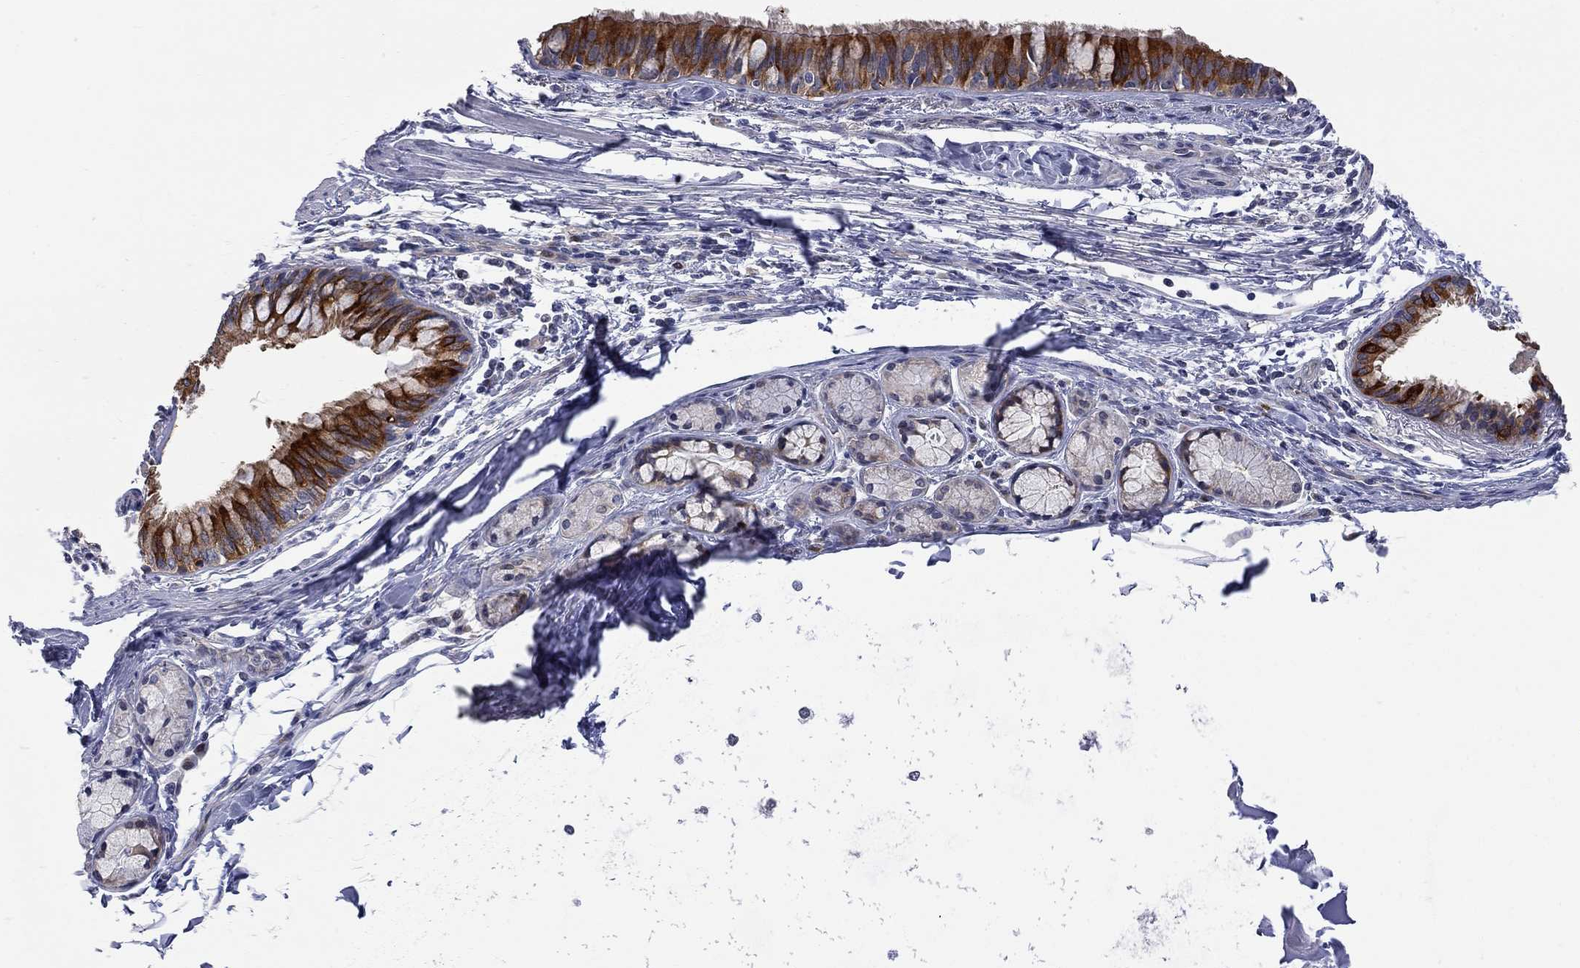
{"staining": {"intensity": "strong", "quantity": ">75%", "location": "cytoplasmic/membranous"}, "tissue": "bronchus", "cell_type": "Respiratory epithelial cells", "image_type": "normal", "snomed": [{"axis": "morphology", "description": "Normal tissue, NOS"}, {"axis": "morphology", "description": "Squamous cell carcinoma, NOS"}, {"axis": "topography", "description": "Bronchus"}, {"axis": "topography", "description": "Lung"}], "caption": "This micrograph displays unremarkable bronchus stained with immunohistochemistry to label a protein in brown. The cytoplasmic/membranous of respiratory epithelial cells show strong positivity for the protein. Nuclei are counter-stained blue.", "gene": "ENSG00000255639", "patient": {"sex": "male", "age": 69}}